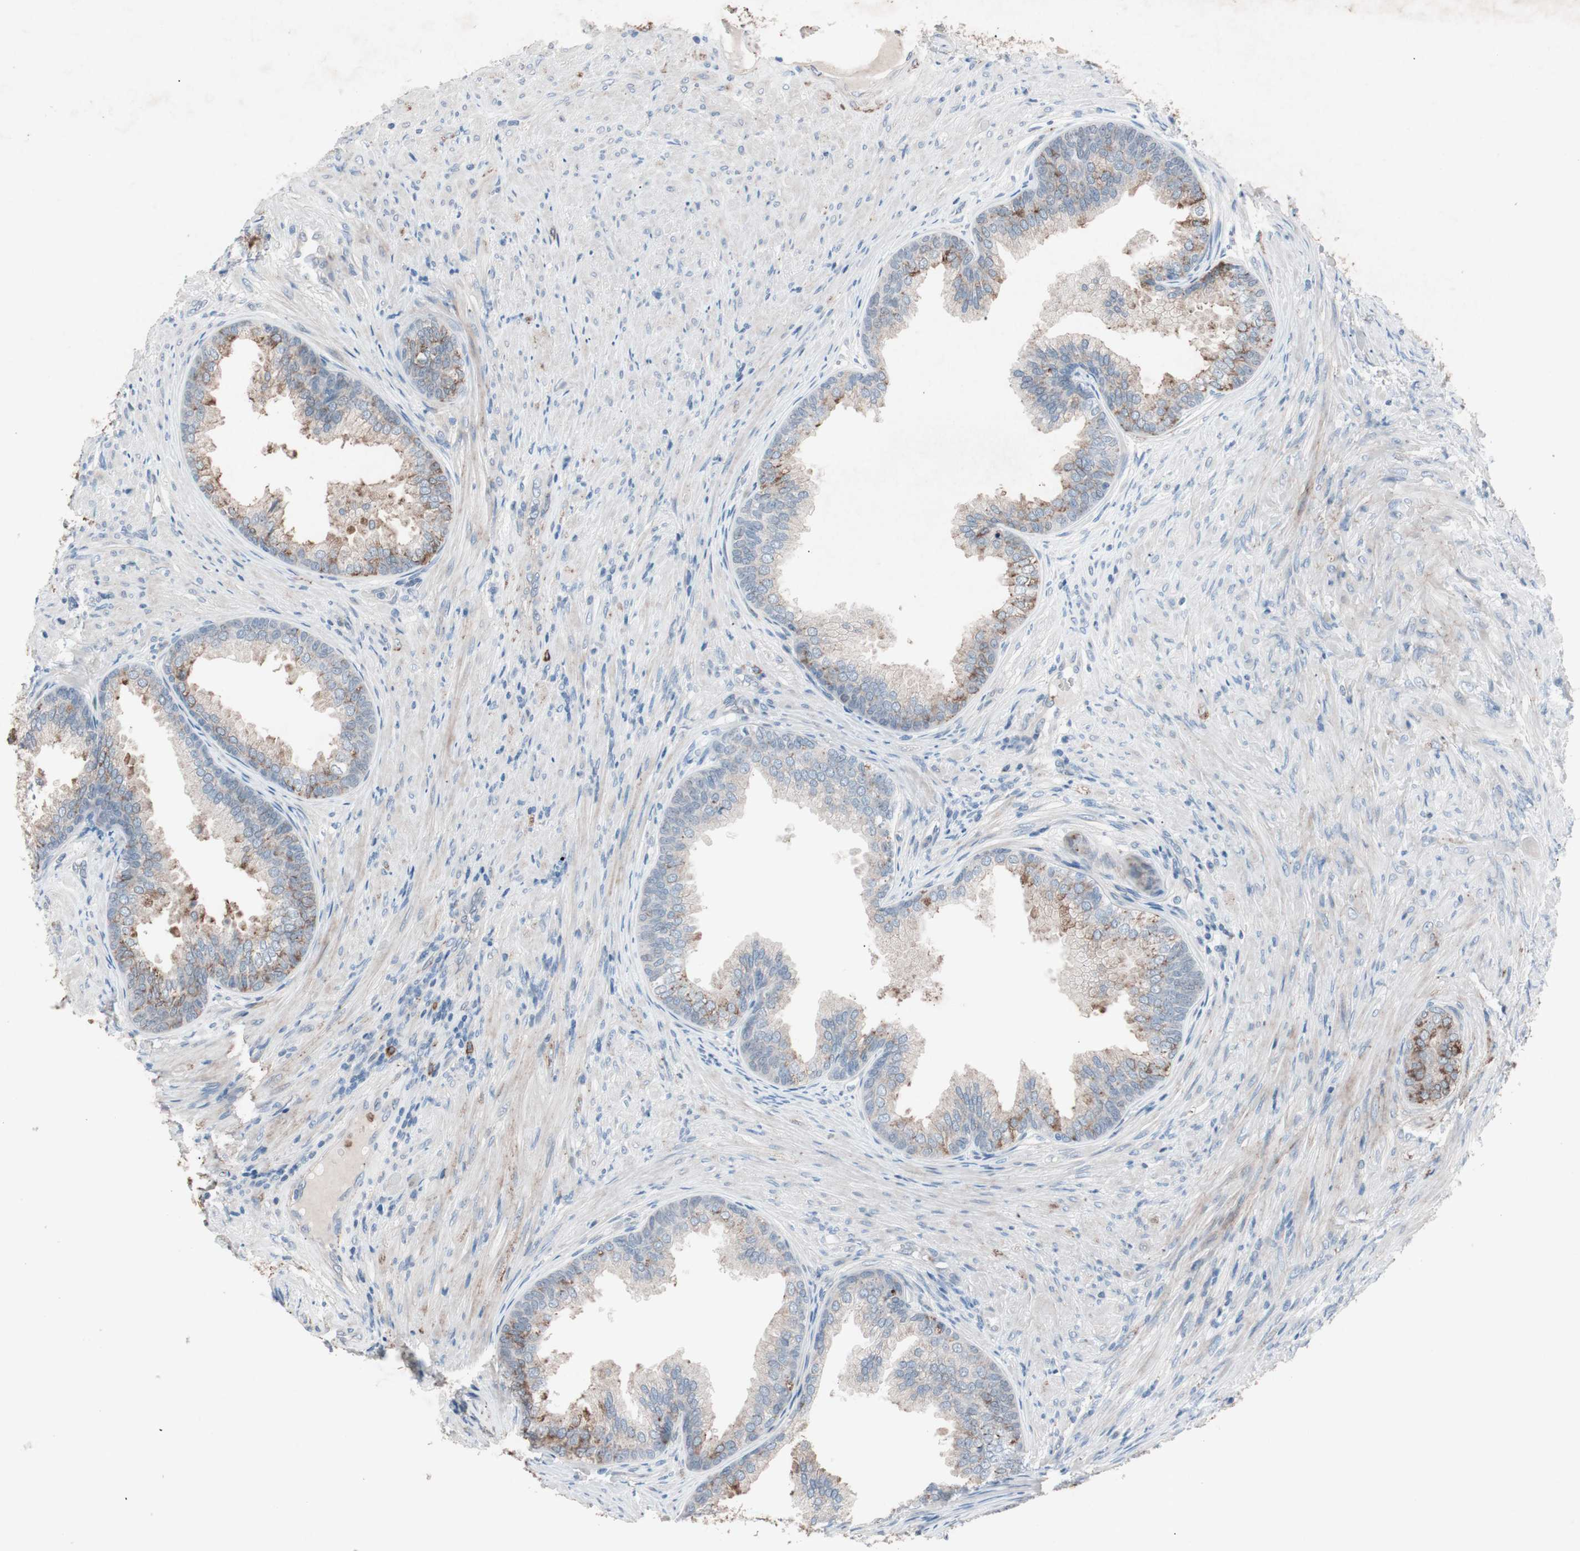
{"staining": {"intensity": "moderate", "quantity": "<25%", "location": "cytoplasmic/membranous"}, "tissue": "prostate", "cell_type": "Glandular cells", "image_type": "normal", "snomed": [{"axis": "morphology", "description": "Normal tissue, NOS"}, {"axis": "topography", "description": "Prostate"}], "caption": "IHC (DAB (3,3'-diaminobenzidine)) staining of normal human prostate shows moderate cytoplasmic/membranous protein expression in approximately <25% of glandular cells.", "gene": "GRB7", "patient": {"sex": "male", "age": 76}}